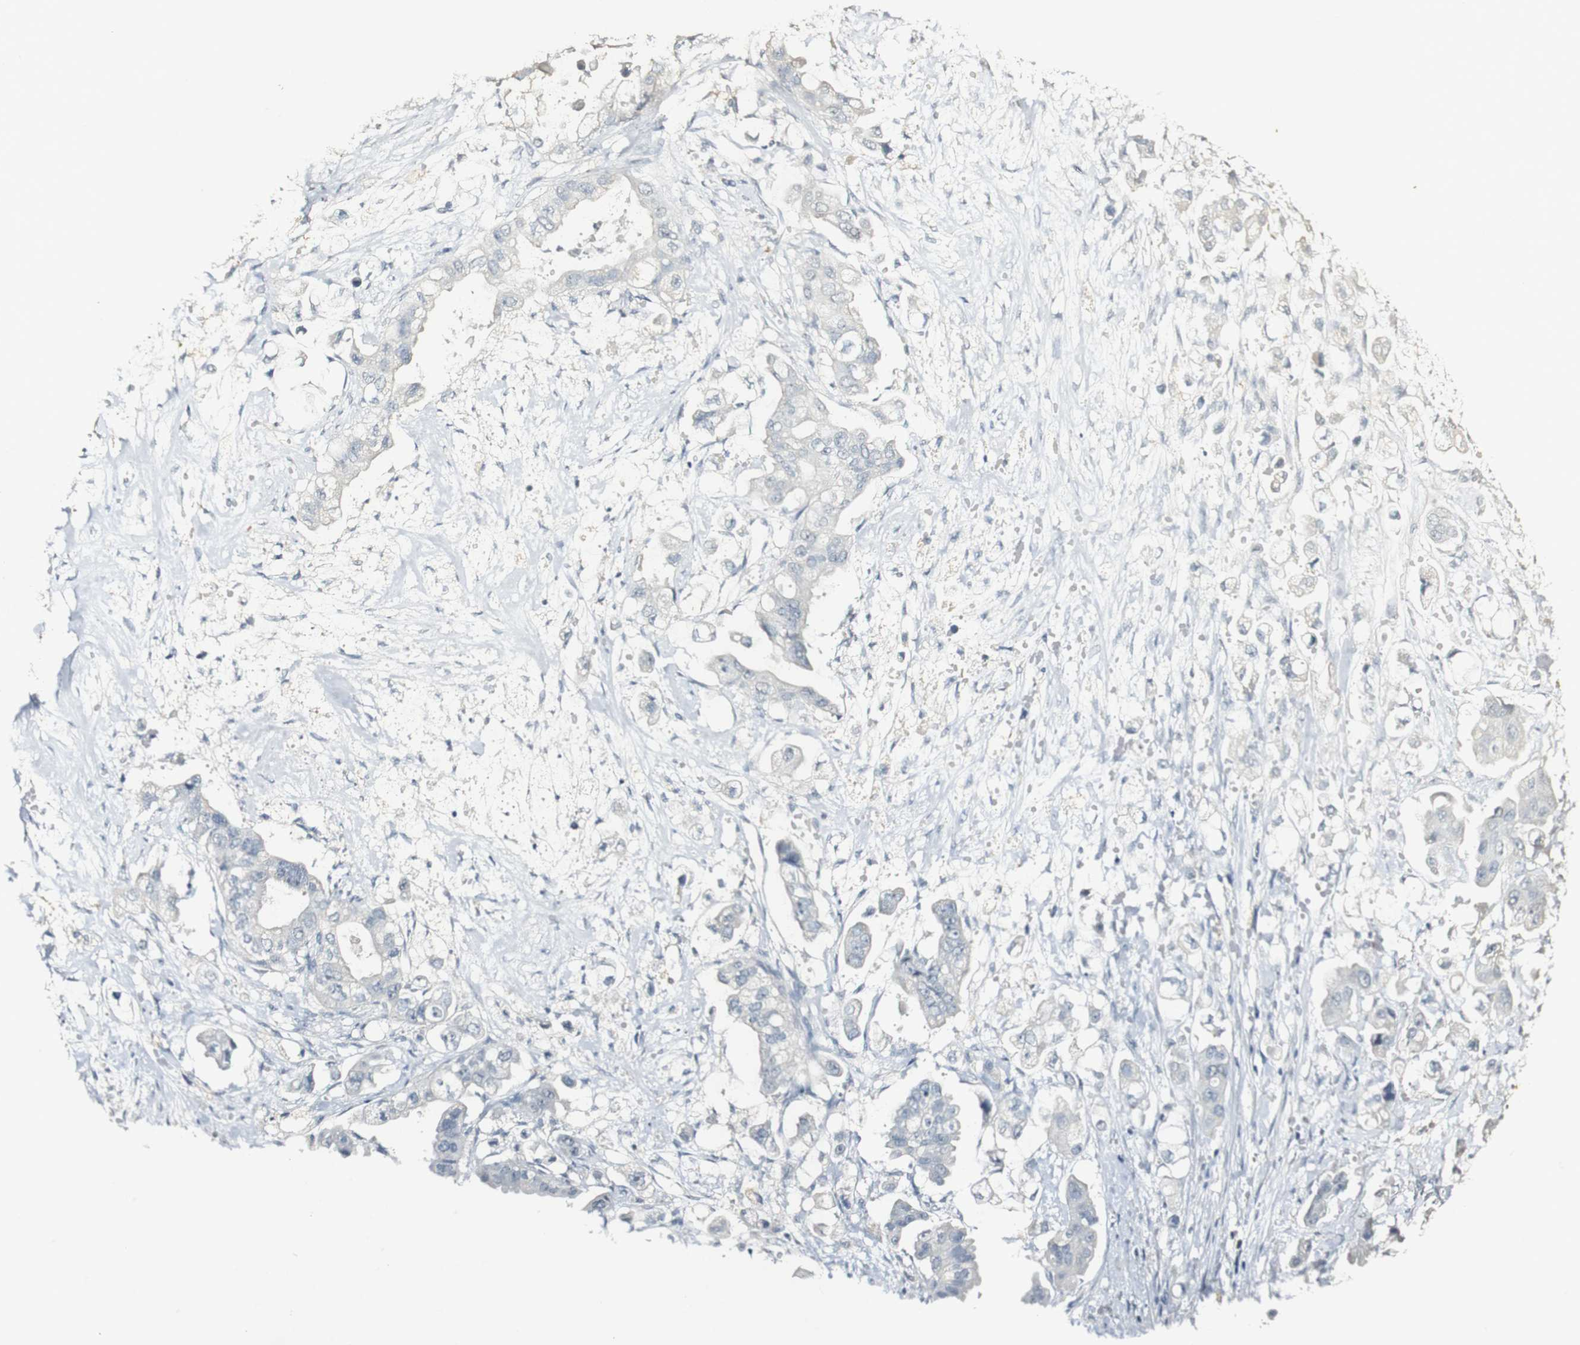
{"staining": {"intensity": "negative", "quantity": "none", "location": "none"}, "tissue": "stomach cancer", "cell_type": "Tumor cells", "image_type": "cancer", "snomed": [{"axis": "morphology", "description": "Adenocarcinoma, NOS"}, {"axis": "topography", "description": "Stomach"}], "caption": "Image shows no significant protein expression in tumor cells of stomach cancer (adenocarcinoma).", "gene": "SYT7", "patient": {"sex": "male", "age": 62}}